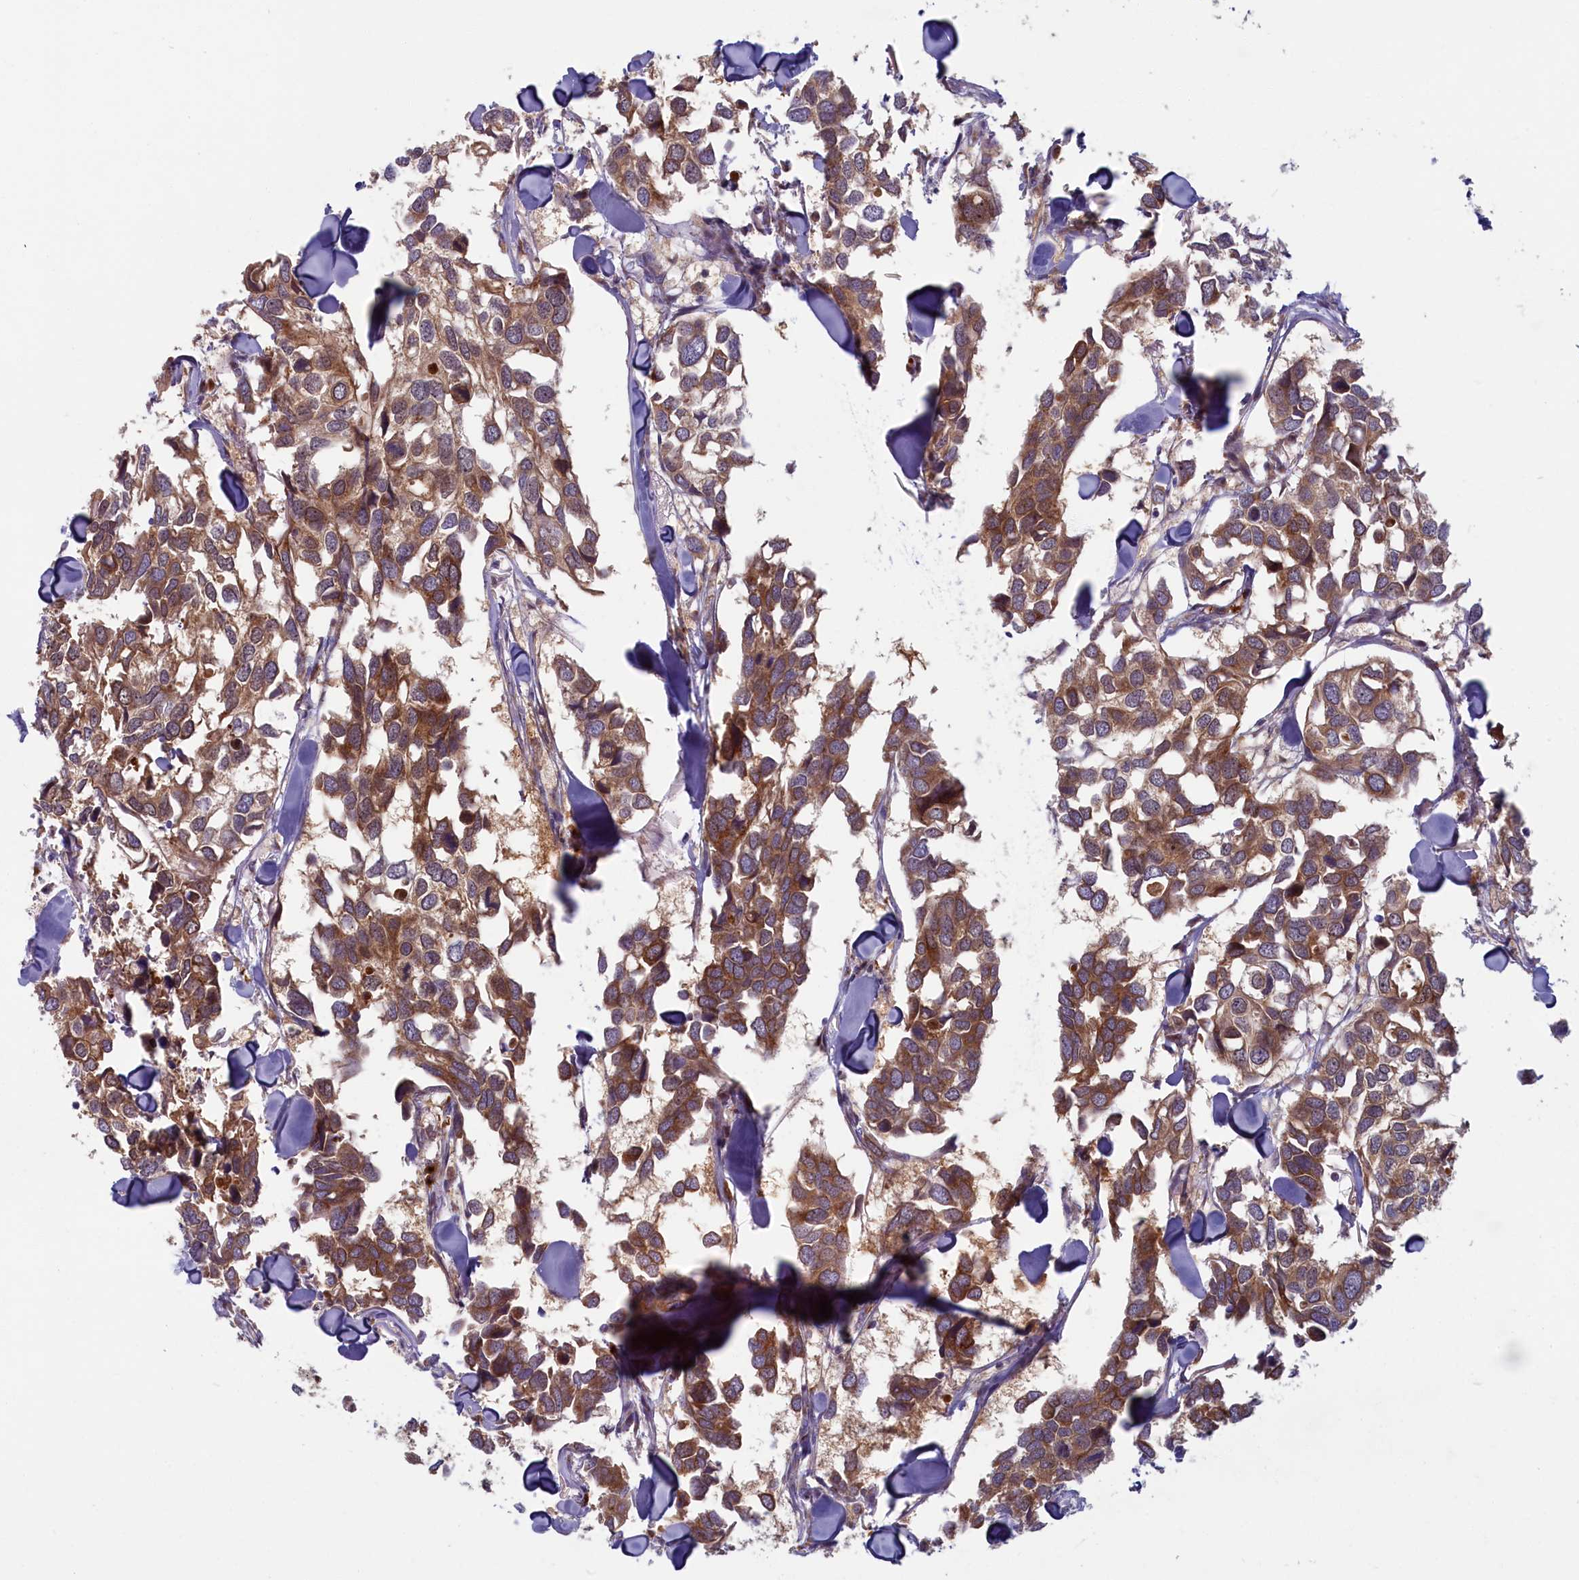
{"staining": {"intensity": "moderate", "quantity": ">75%", "location": "cytoplasmic/membranous"}, "tissue": "breast cancer", "cell_type": "Tumor cells", "image_type": "cancer", "snomed": [{"axis": "morphology", "description": "Duct carcinoma"}, {"axis": "topography", "description": "Breast"}], "caption": "Intraductal carcinoma (breast) tissue shows moderate cytoplasmic/membranous expression in about >75% of tumor cells, visualized by immunohistochemistry. (IHC, brightfield microscopy, high magnification).", "gene": "BLVRB", "patient": {"sex": "female", "age": 83}}